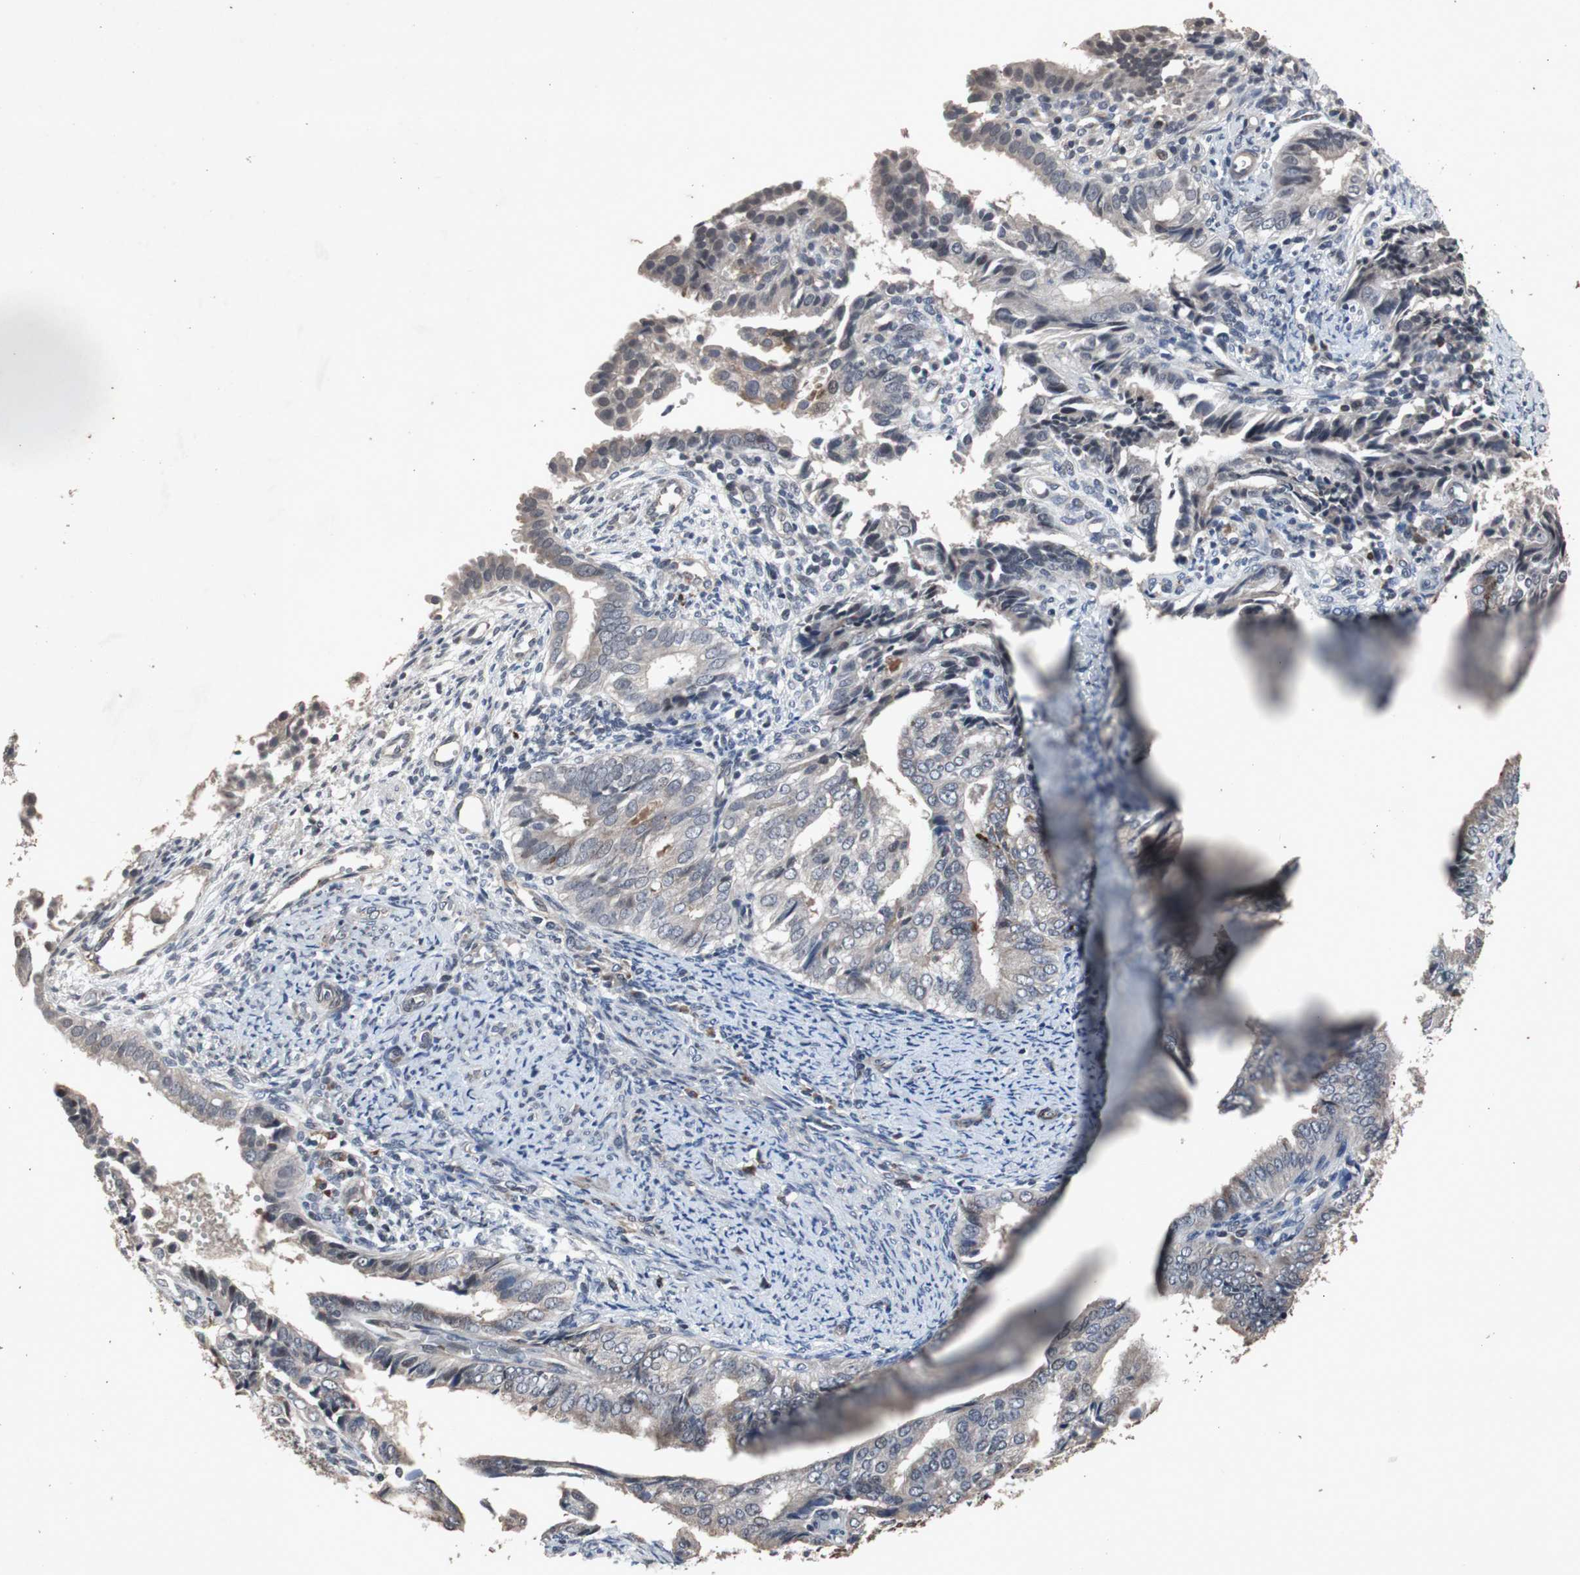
{"staining": {"intensity": "weak", "quantity": "25%-75%", "location": "cytoplasmic/membranous"}, "tissue": "endometrial cancer", "cell_type": "Tumor cells", "image_type": "cancer", "snomed": [{"axis": "morphology", "description": "Adenocarcinoma, NOS"}, {"axis": "topography", "description": "Endometrium"}], "caption": "A micrograph of endometrial adenocarcinoma stained for a protein shows weak cytoplasmic/membranous brown staining in tumor cells. (Brightfield microscopy of DAB IHC at high magnification).", "gene": "CRADD", "patient": {"sex": "female", "age": 58}}